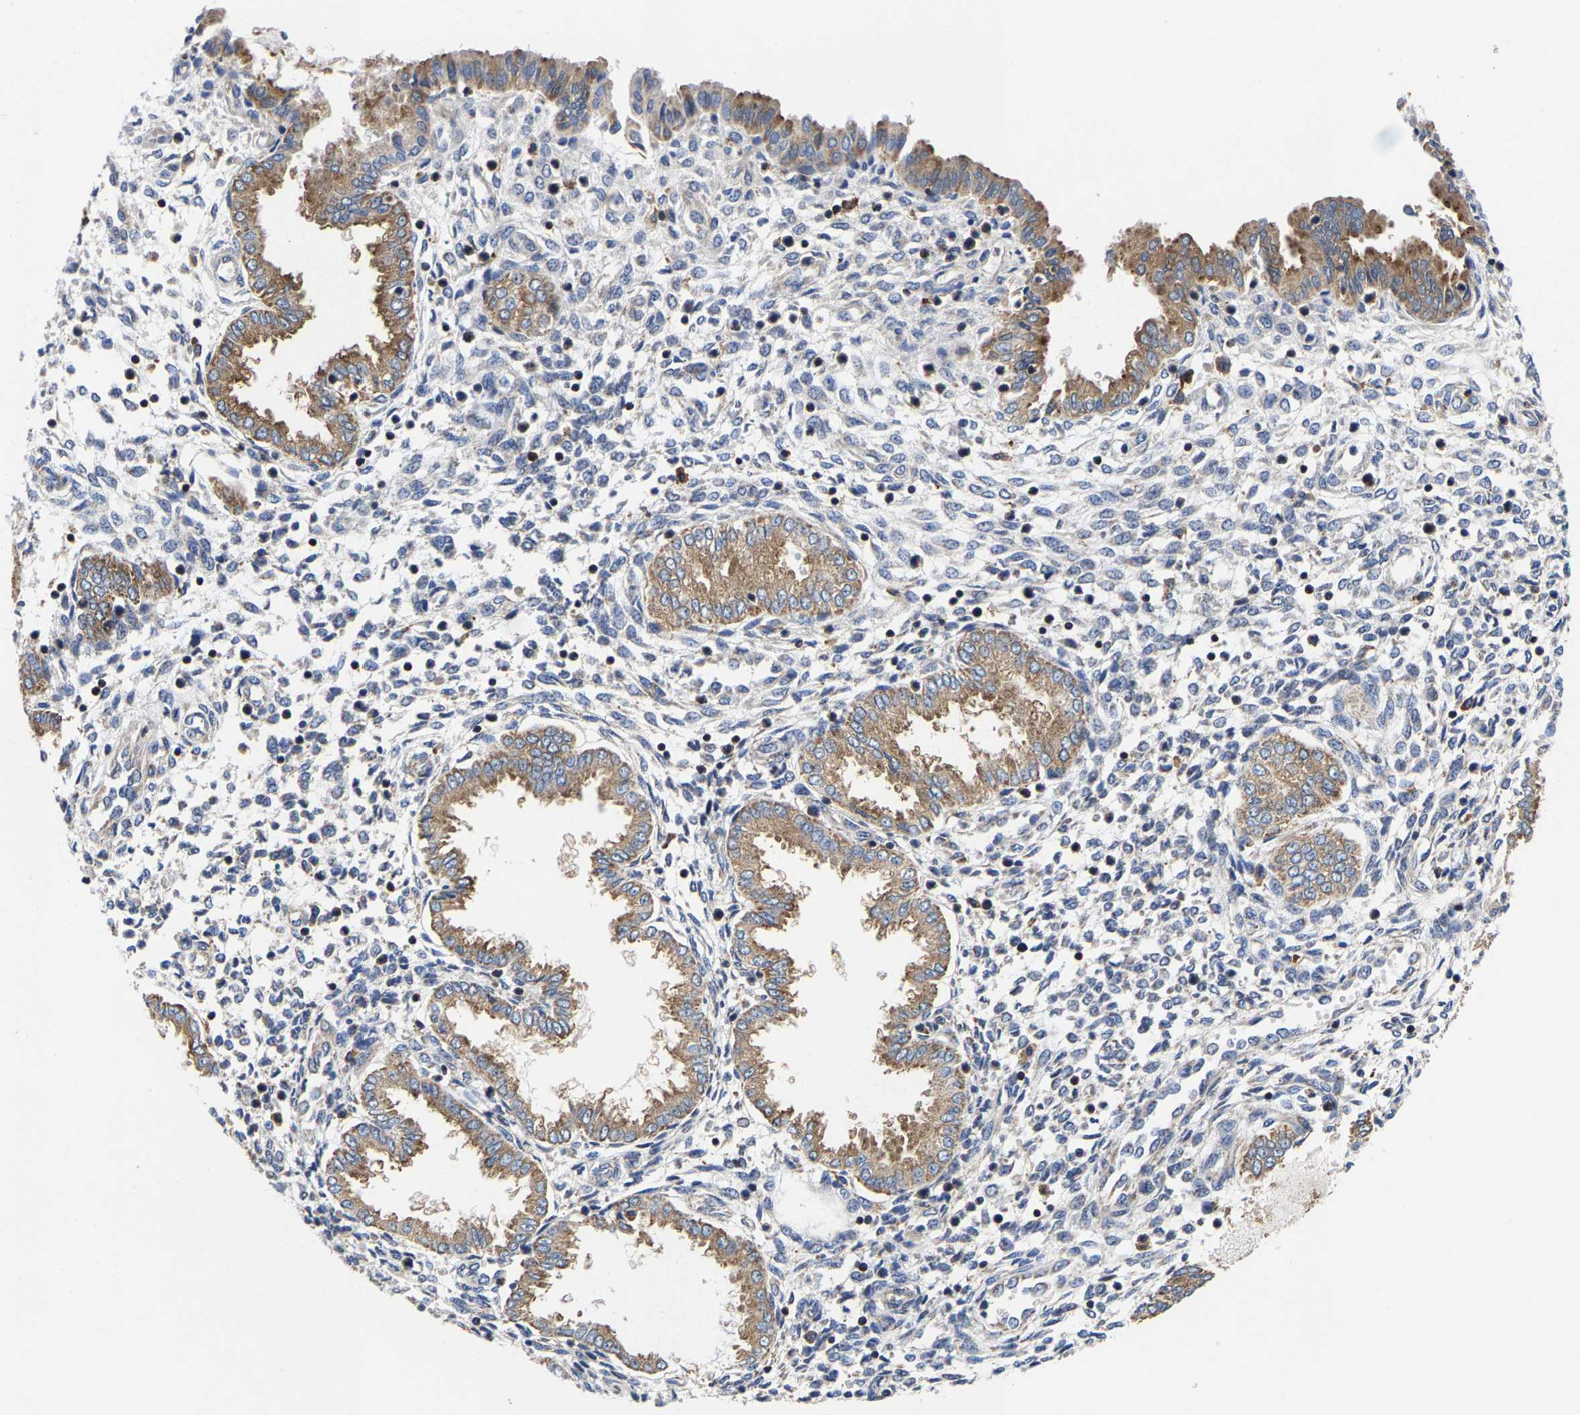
{"staining": {"intensity": "weak", "quantity": "<25%", "location": "cytoplasmic/membranous"}, "tissue": "endometrium", "cell_type": "Cells in endometrial stroma", "image_type": "normal", "snomed": [{"axis": "morphology", "description": "Normal tissue, NOS"}, {"axis": "topography", "description": "Endometrium"}], "caption": "This is a image of immunohistochemistry staining of benign endometrium, which shows no expression in cells in endometrial stroma. (DAB (3,3'-diaminobenzidine) IHC with hematoxylin counter stain).", "gene": "PFKFB3", "patient": {"sex": "female", "age": 33}}